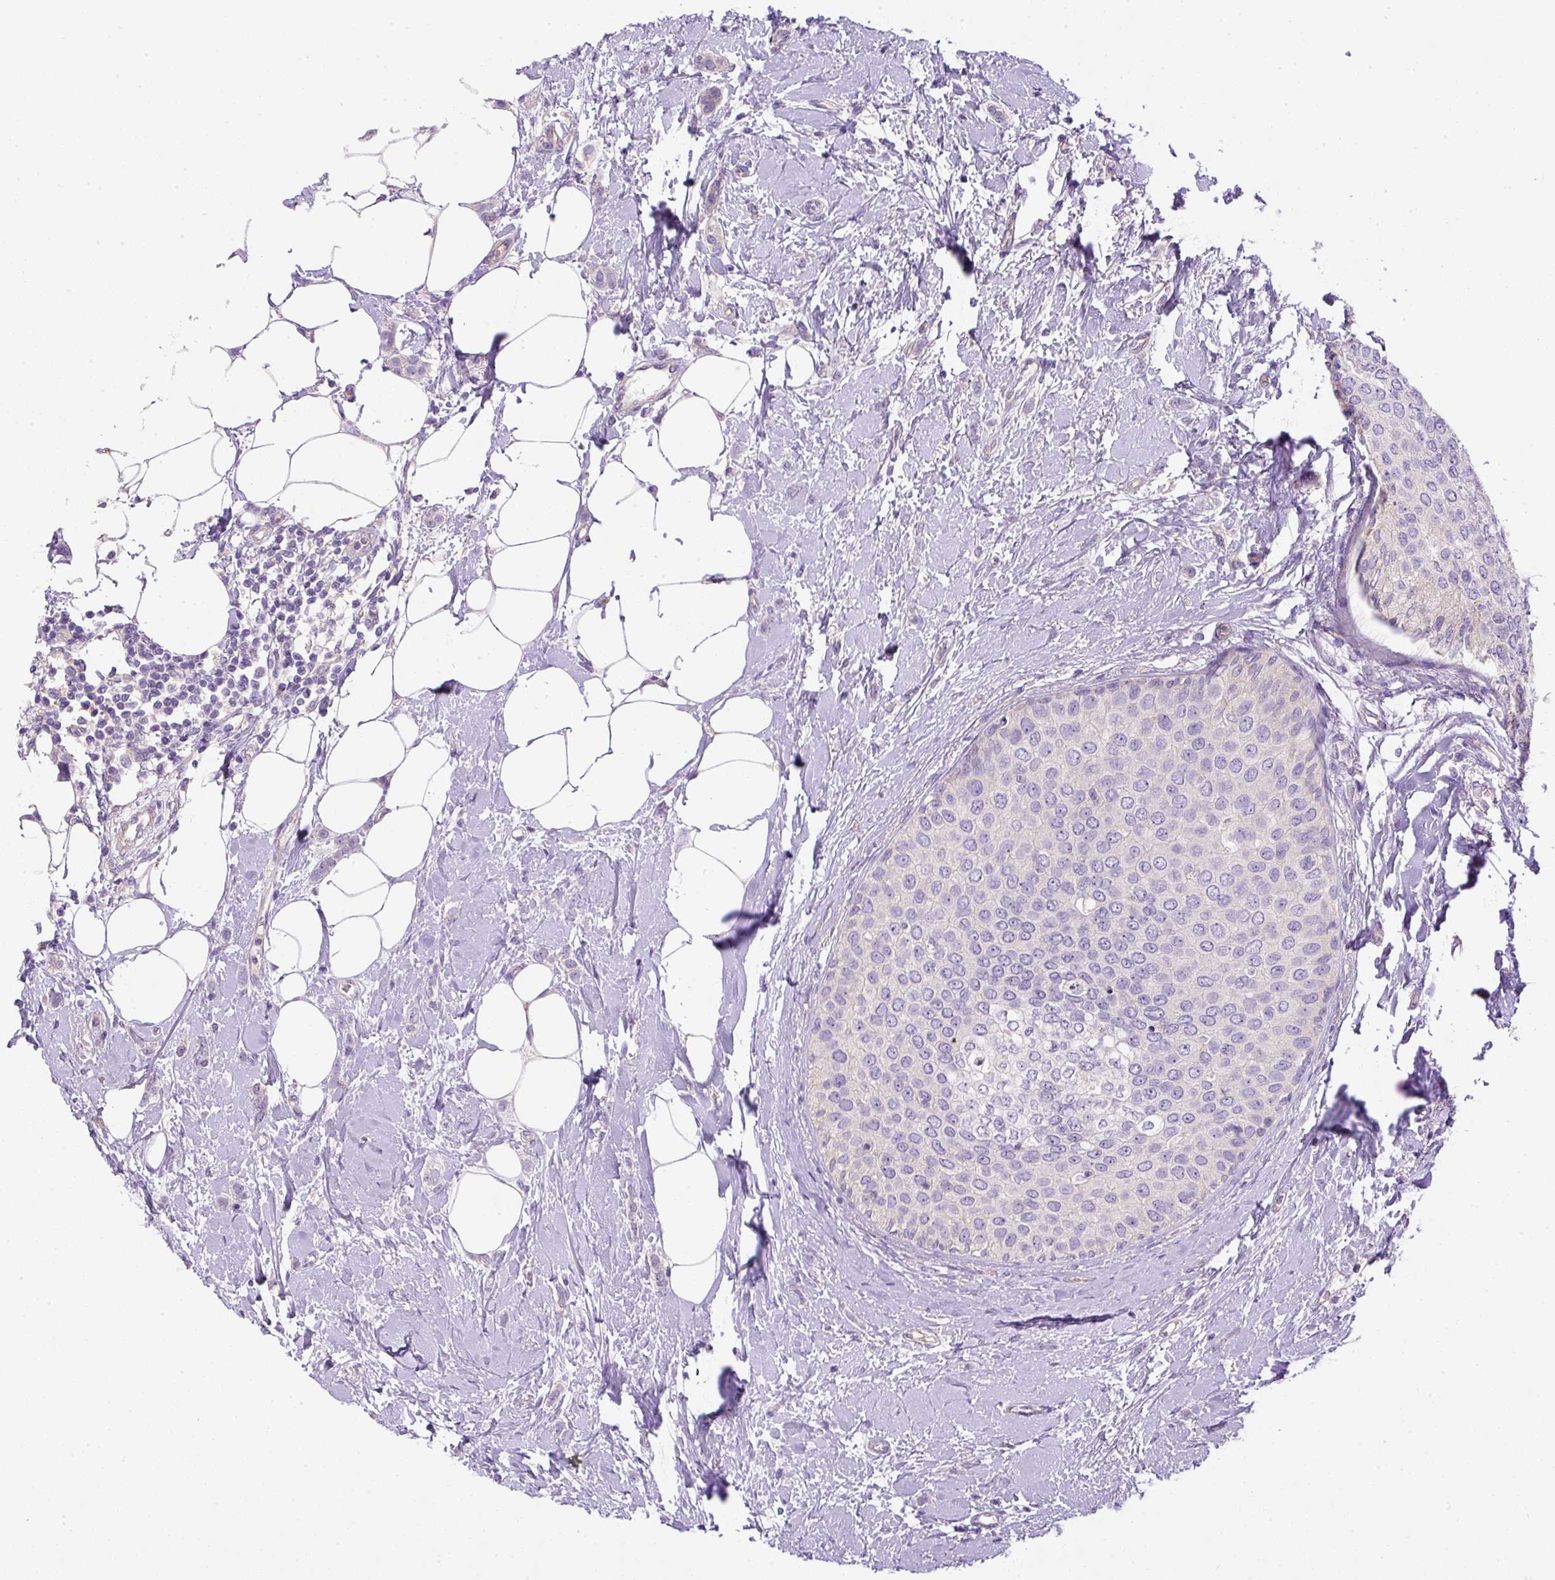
{"staining": {"intensity": "negative", "quantity": "none", "location": "none"}, "tissue": "breast cancer", "cell_type": "Tumor cells", "image_type": "cancer", "snomed": [{"axis": "morphology", "description": "Duct carcinoma"}, {"axis": "topography", "description": "Breast"}], "caption": "An image of breast infiltrating ductal carcinoma stained for a protein demonstrates no brown staining in tumor cells.", "gene": "DAPK1", "patient": {"sex": "female", "age": 72}}